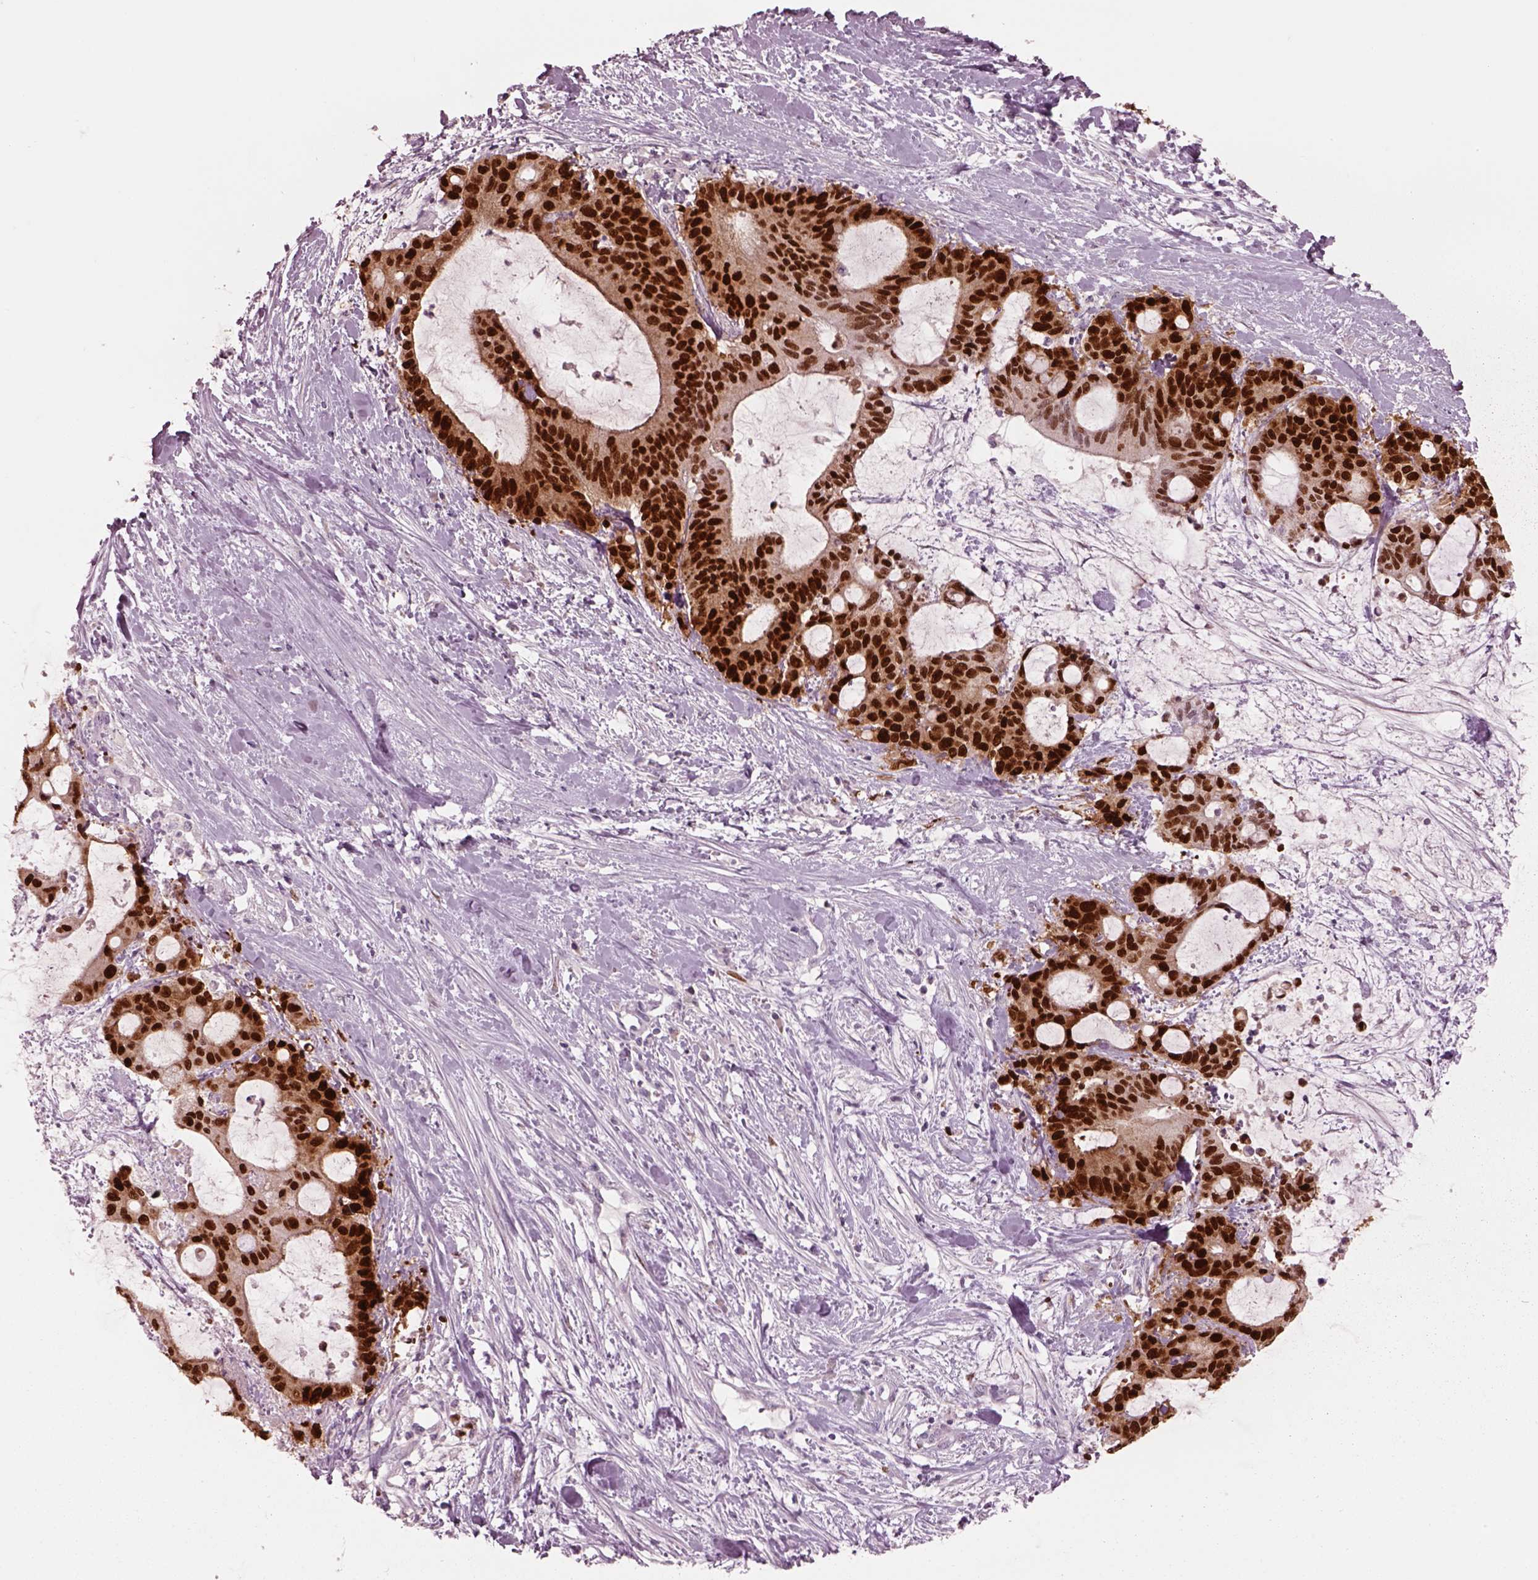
{"staining": {"intensity": "strong", "quantity": ">75%", "location": "nuclear"}, "tissue": "liver cancer", "cell_type": "Tumor cells", "image_type": "cancer", "snomed": [{"axis": "morphology", "description": "Cholangiocarcinoma"}, {"axis": "topography", "description": "Liver"}], "caption": "A brown stain highlights strong nuclear expression of a protein in human liver cancer (cholangiocarcinoma) tumor cells.", "gene": "SOX9", "patient": {"sex": "female", "age": 73}}